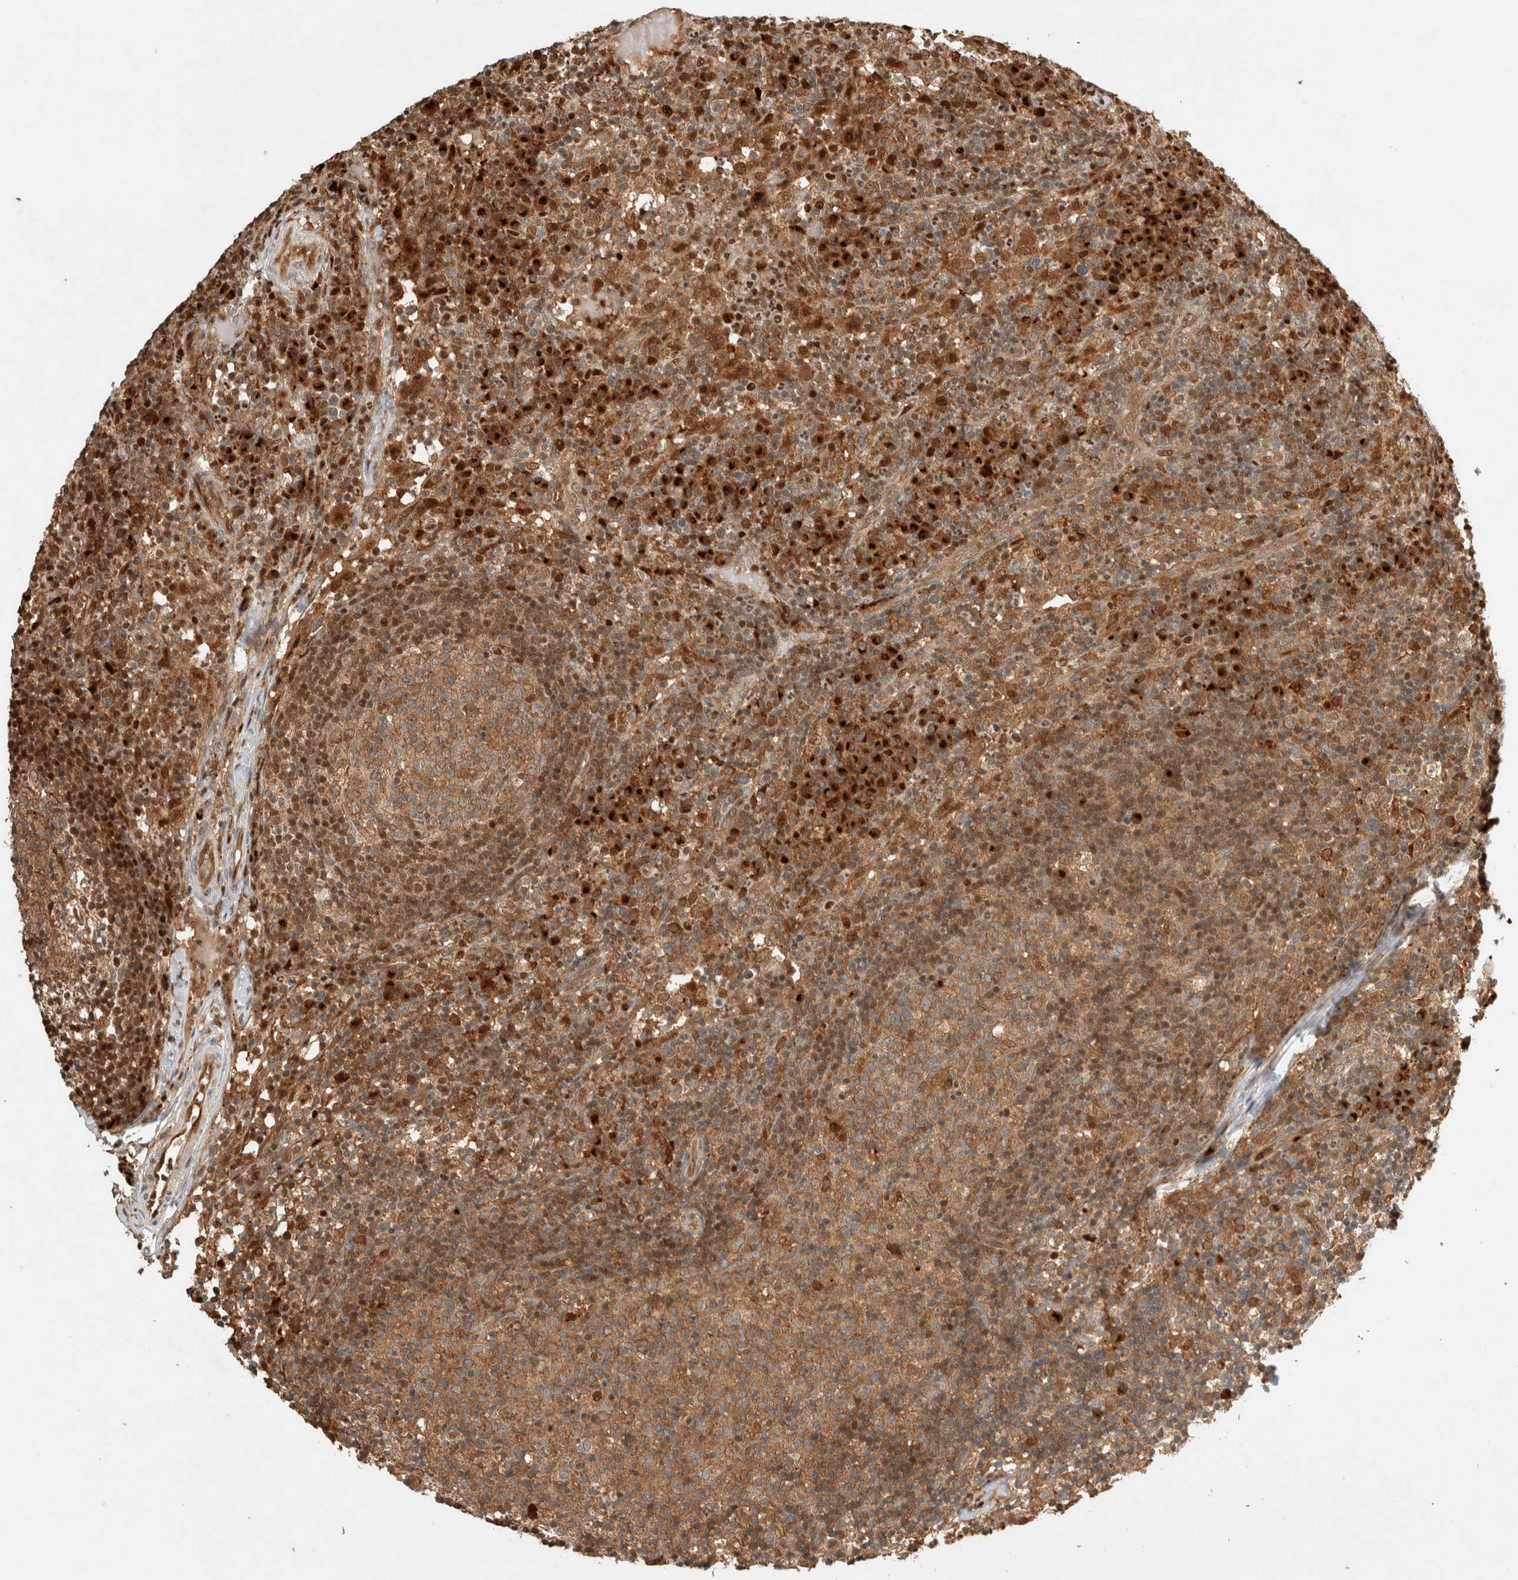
{"staining": {"intensity": "moderate", "quantity": ">75%", "location": "cytoplasmic/membranous"}, "tissue": "lymph node", "cell_type": "Germinal center cells", "image_type": "normal", "snomed": [{"axis": "morphology", "description": "Normal tissue, NOS"}, {"axis": "morphology", "description": "Inflammation, NOS"}, {"axis": "topography", "description": "Lymph node"}], "caption": "Immunohistochemistry (DAB (3,3'-diaminobenzidine)) staining of unremarkable lymph node reveals moderate cytoplasmic/membranous protein staining in approximately >75% of germinal center cells.", "gene": "OTUD6B", "patient": {"sex": "male", "age": 55}}